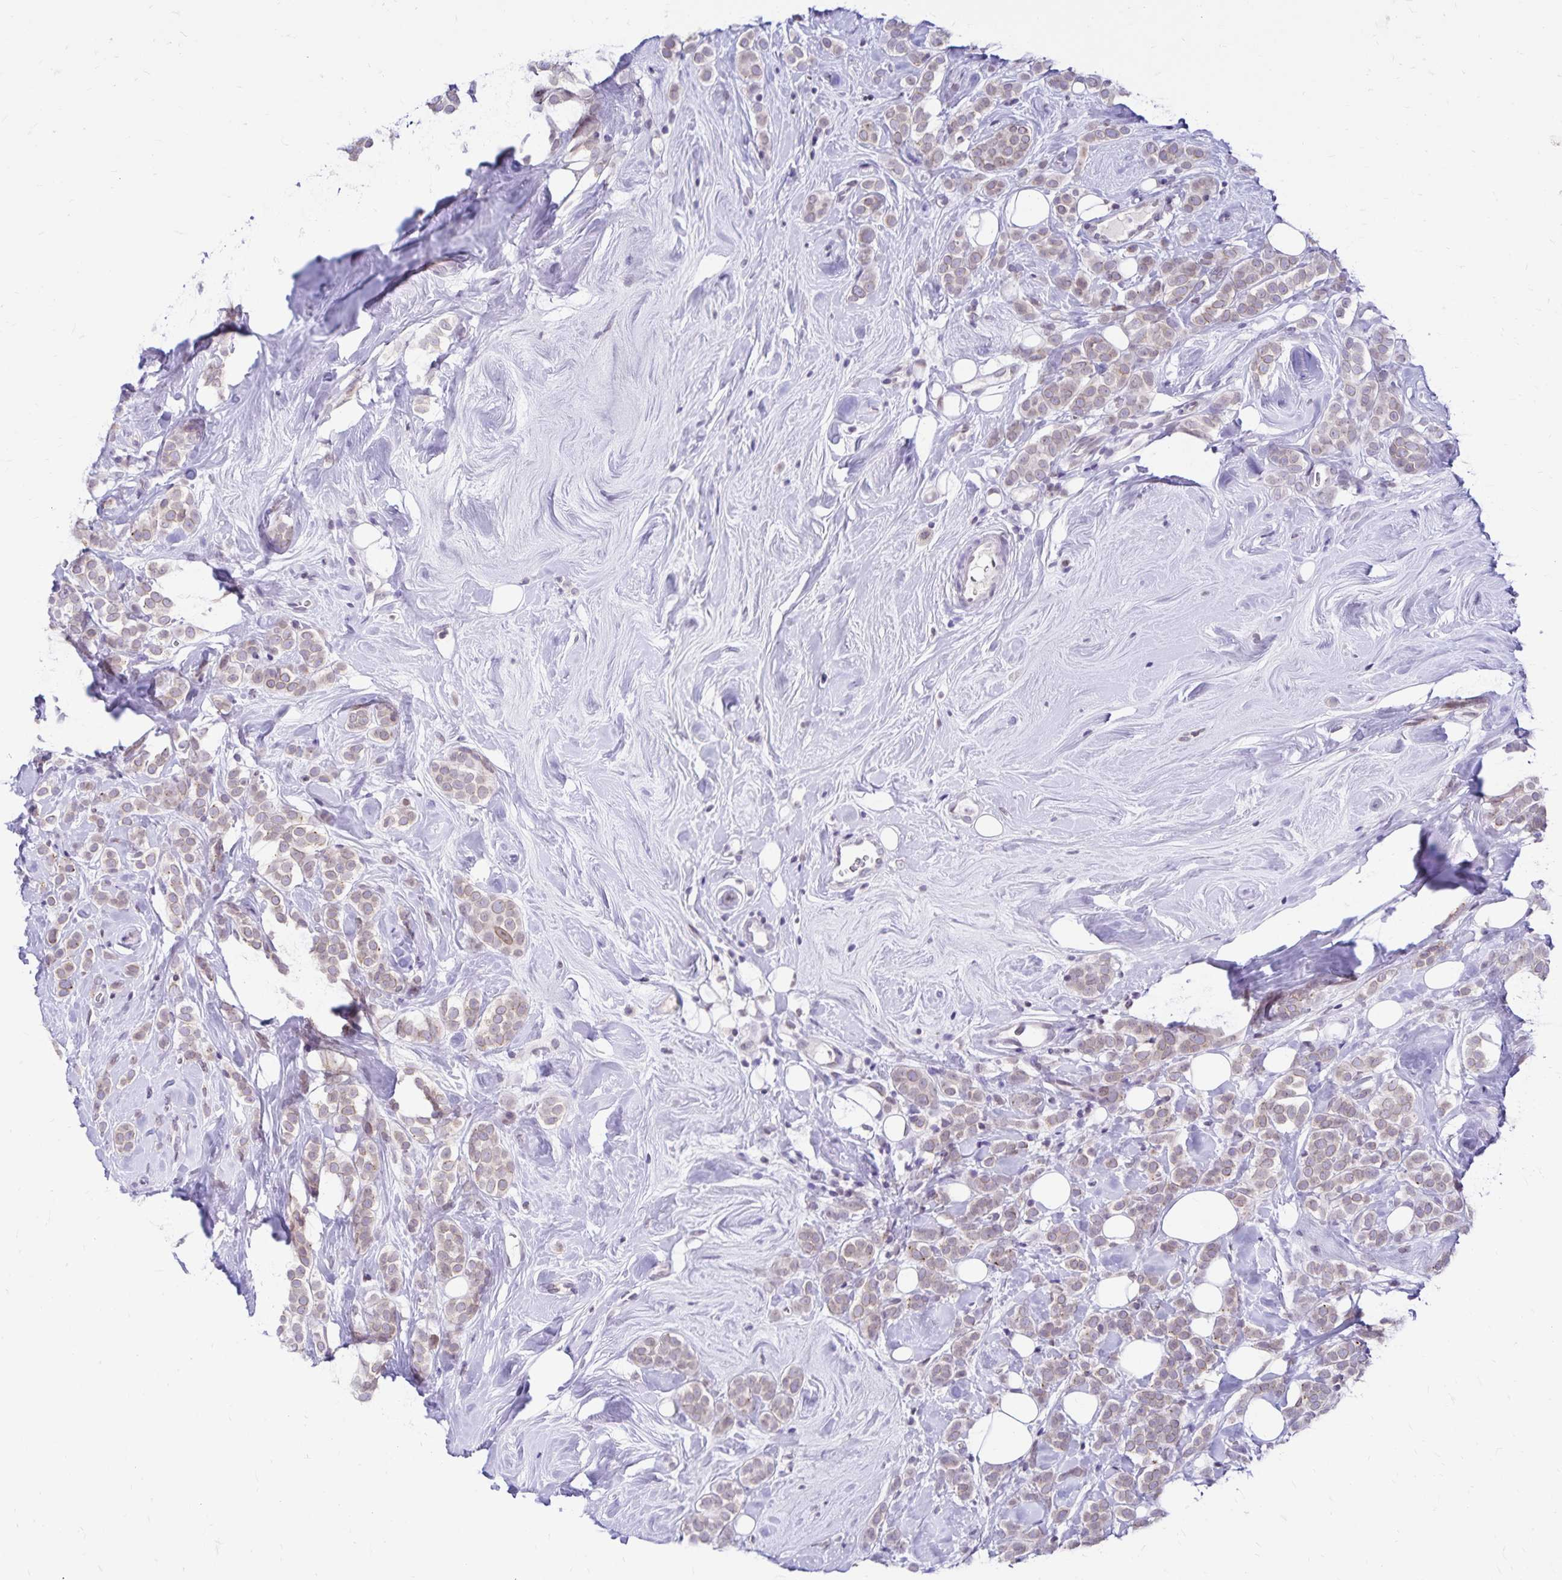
{"staining": {"intensity": "weak", "quantity": "25%-75%", "location": "cytoplasmic/membranous"}, "tissue": "breast cancer", "cell_type": "Tumor cells", "image_type": "cancer", "snomed": [{"axis": "morphology", "description": "Lobular carcinoma"}, {"axis": "topography", "description": "Breast"}], "caption": "Breast cancer stained with a protein marker reveals weak staining in tumor cells.", "gene": "FAM166C", "patient": {"sex": "female", "age": 49}}